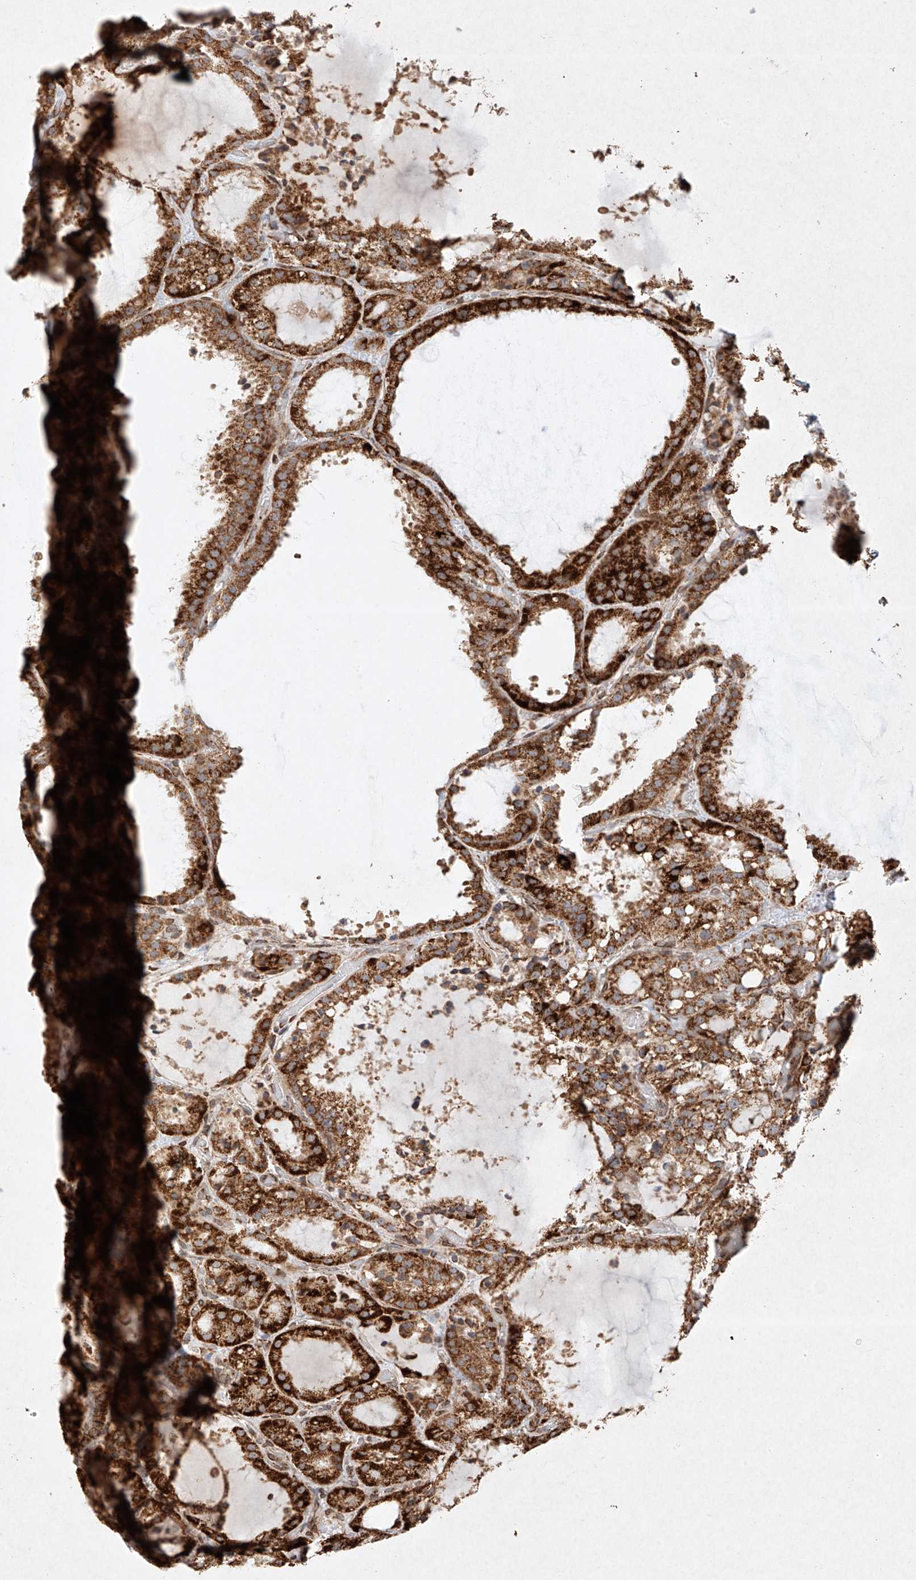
{"staining": {"intensity": "strong", "quantity": ">75%", "location": "cytoplasmic/membranous"}, "tissue": "thyroid cancer", "cell_type": "Tumor cells", "image_type": "cancer", "snomed": [{"axis": "morphology", "description": "Papillary adenocarcinoma, NOS"}, {"axis": "topography", "description": "Thyroid gland"}], "caption": "Strong cytoplasmic/membranous staining is appreciated in approximately >75% of tumor cells in thyroid papillary adenocarcinoma. (DAB IHC, brown staining for protein, blue staining for nuclei).", "gene": "SEMA3B", "patient": {"sex": "male", "age": 77}}